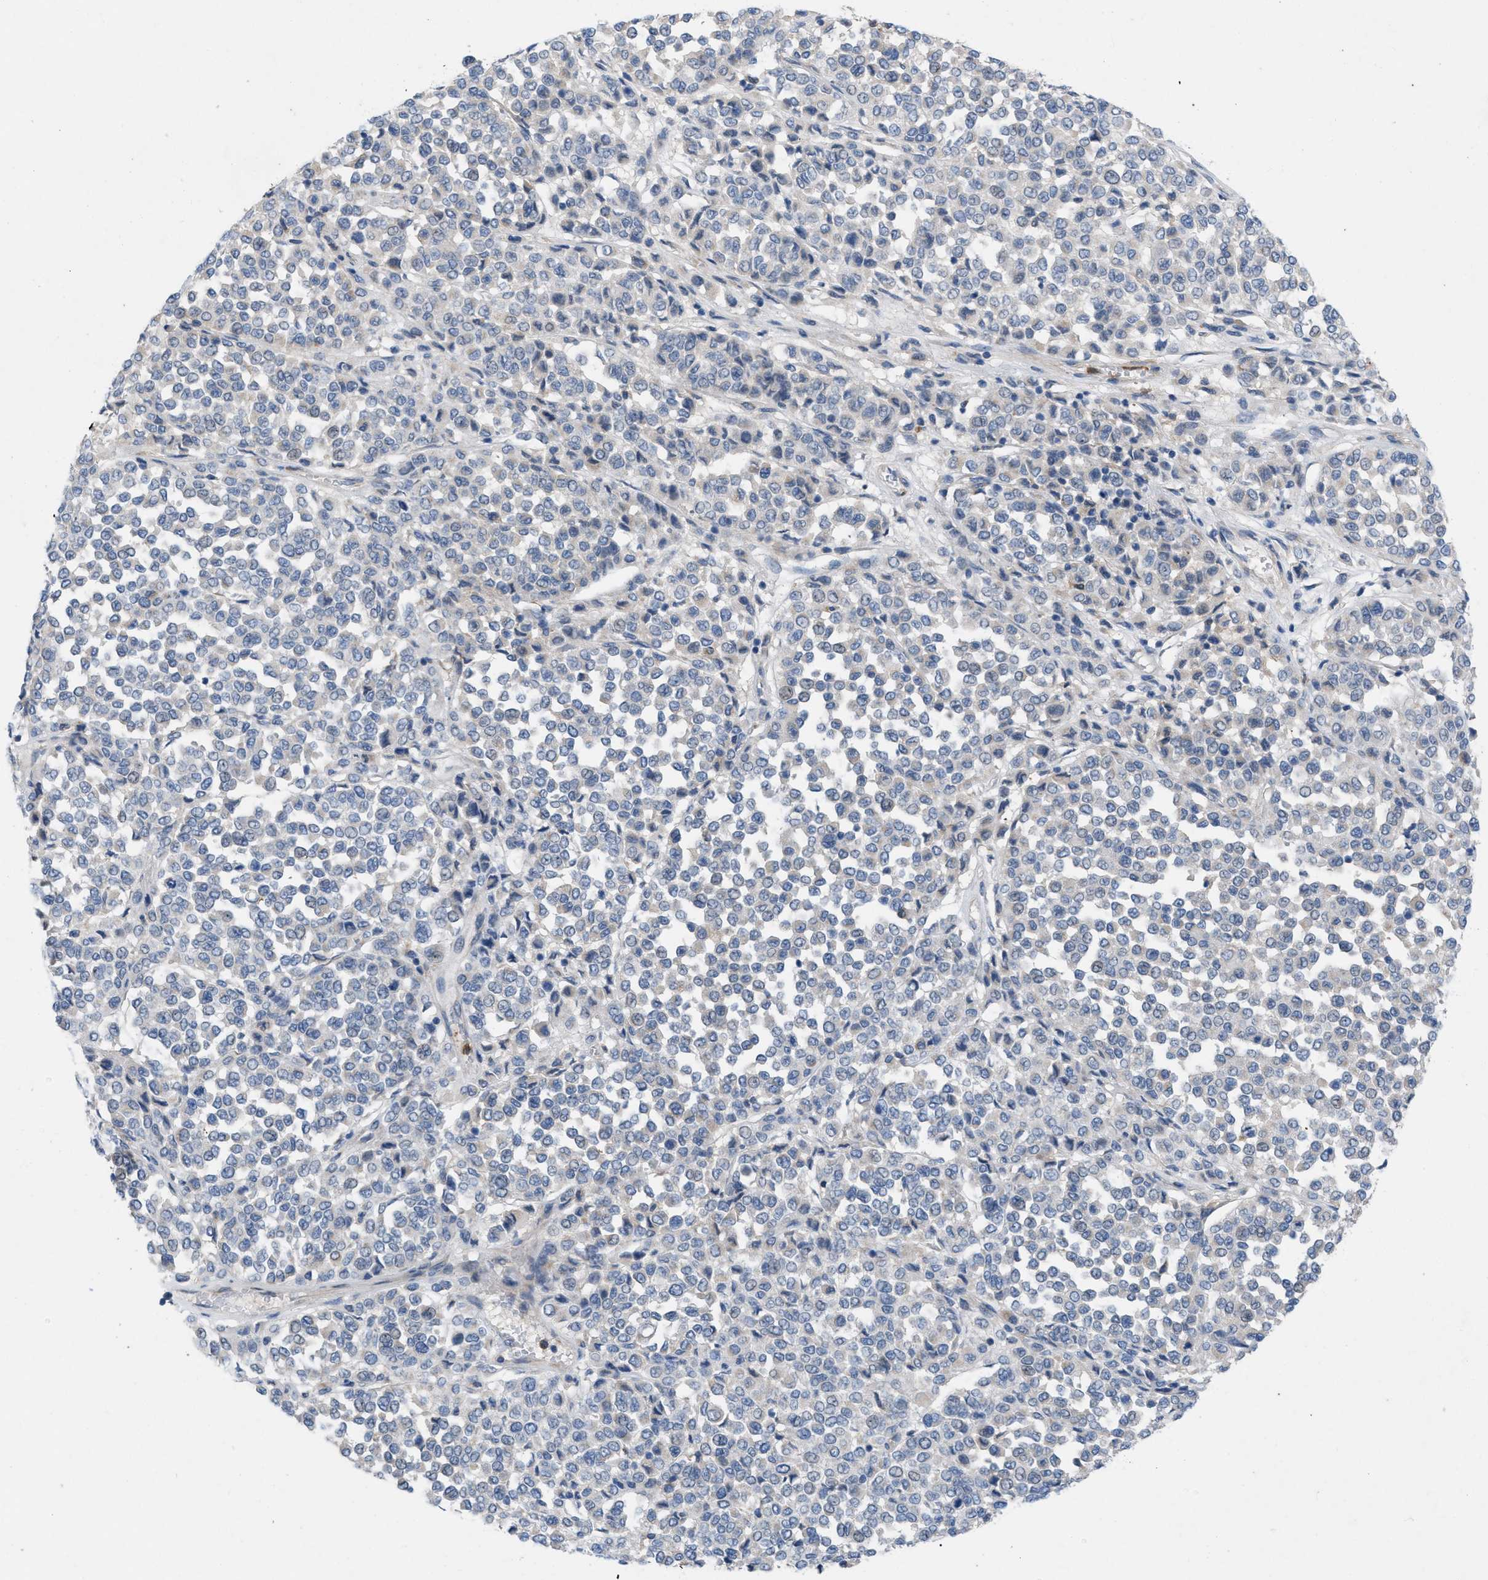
{"staining": {"intensity": "negative", "quantity": "none", "location": "none"}, "tissue": "melanoma", "cell_type": "Tumor cells", "image_type": "cancer", "snomed": [{"axis": "morphology", "description": "Malignant melanoma, Metastatic site"}, {"axis": "topography", "description": "Pancreas"}], "caption": "An IHC photomicrograph of melanoma is shown. There is no staining in tumor cells of melanoma.", "gene": "PLPPR5", "patient": {"sex": "female", "age": 30}}